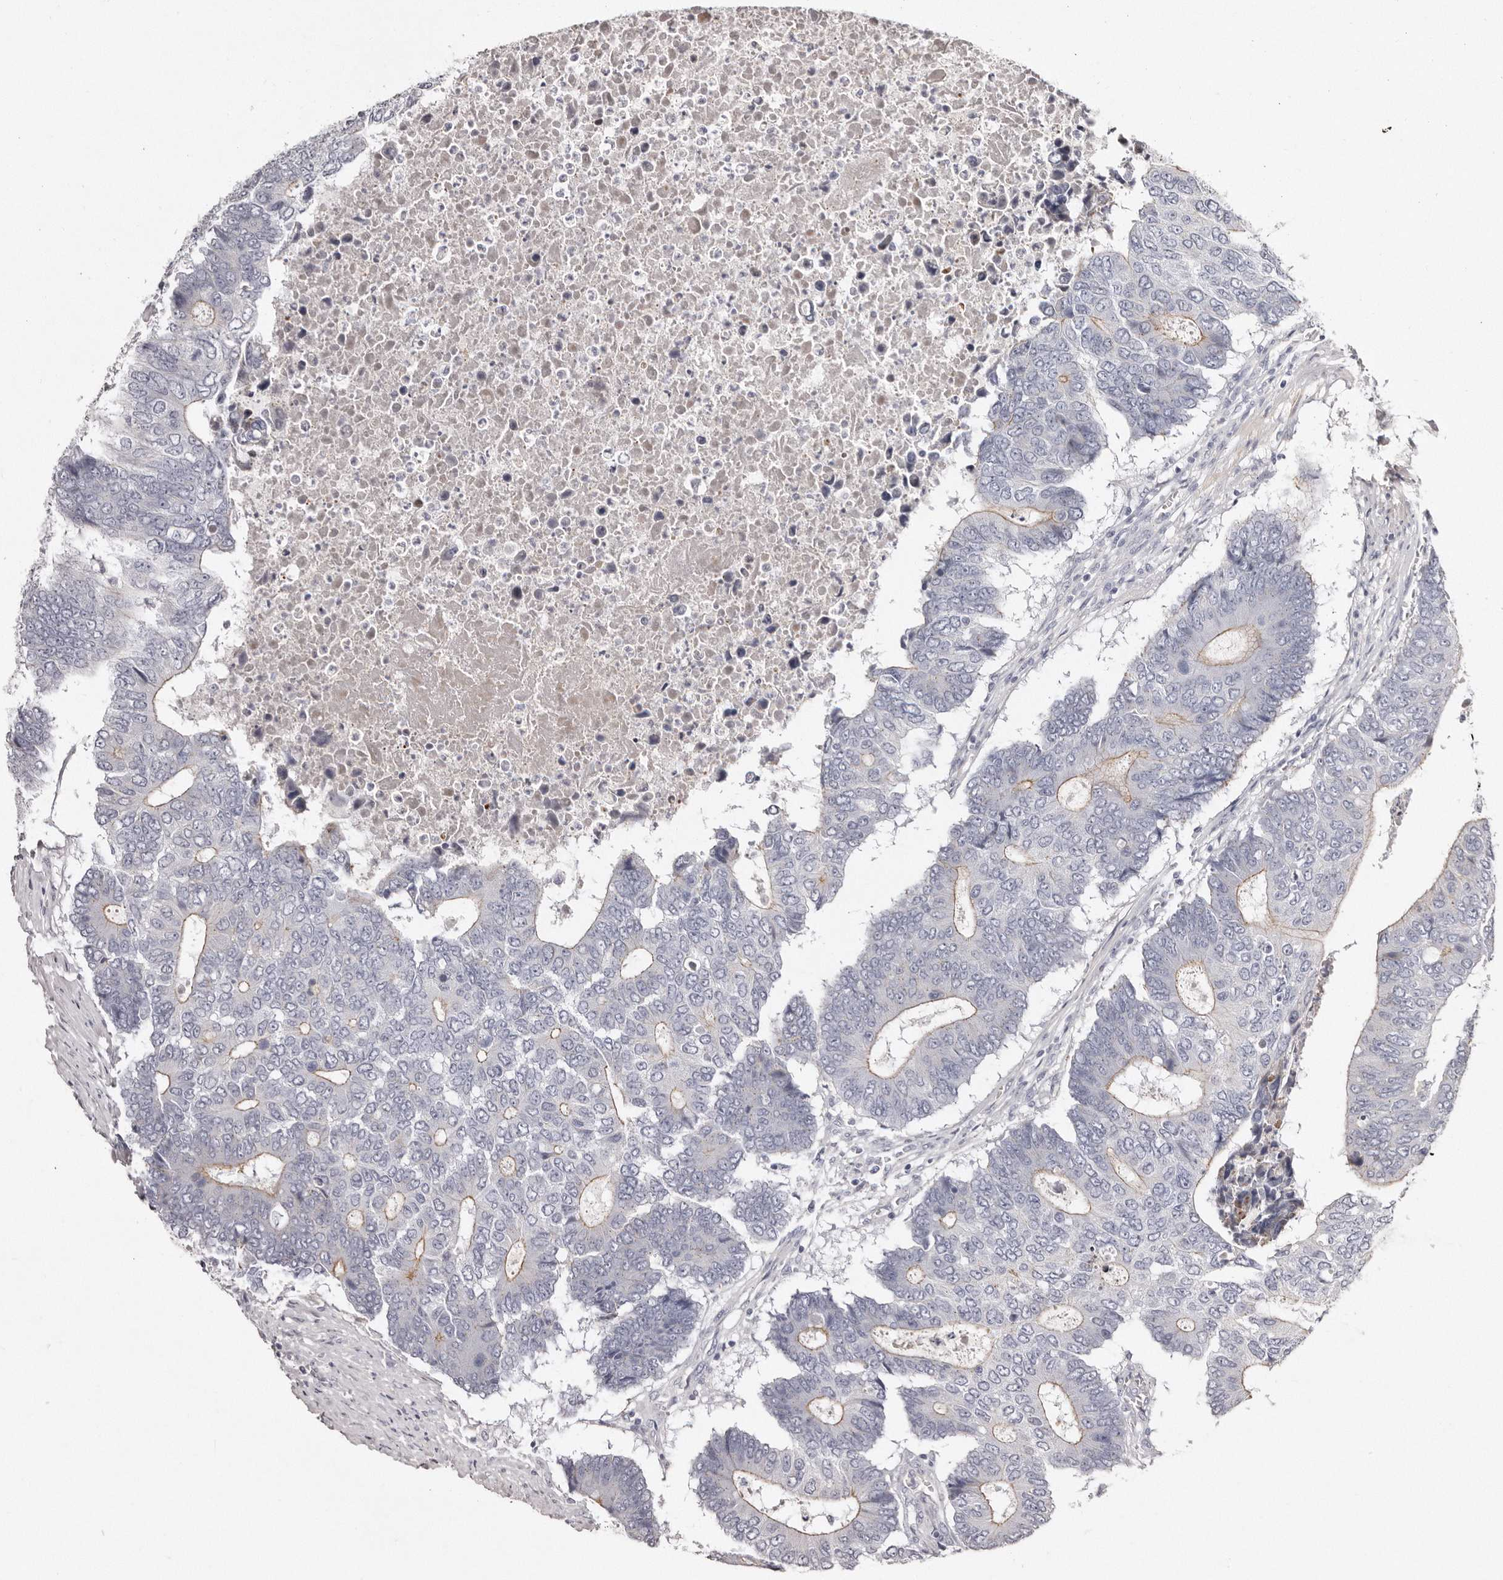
{"staining": {"intensity": "moderate", "quantity": "<25%", "location": "cytoplasmic/membranous"}, "tissue": "colorectal cancer", "cell_type": "Tumor cells", "image_type": "cancer", "snomed": [{"axis": "morphology", "description": "Adenocarcinoma, NOS"}, {"axis": "topography", "description": "Colon"}], "caption": "Colorectal cancer (adenocarcinoma) tissue shows moderate cytoplasmic/membranous staining in approximately <25% of tumor cells", "gene": "PEG10", "patient": {"sex": "male", "age": 87}}